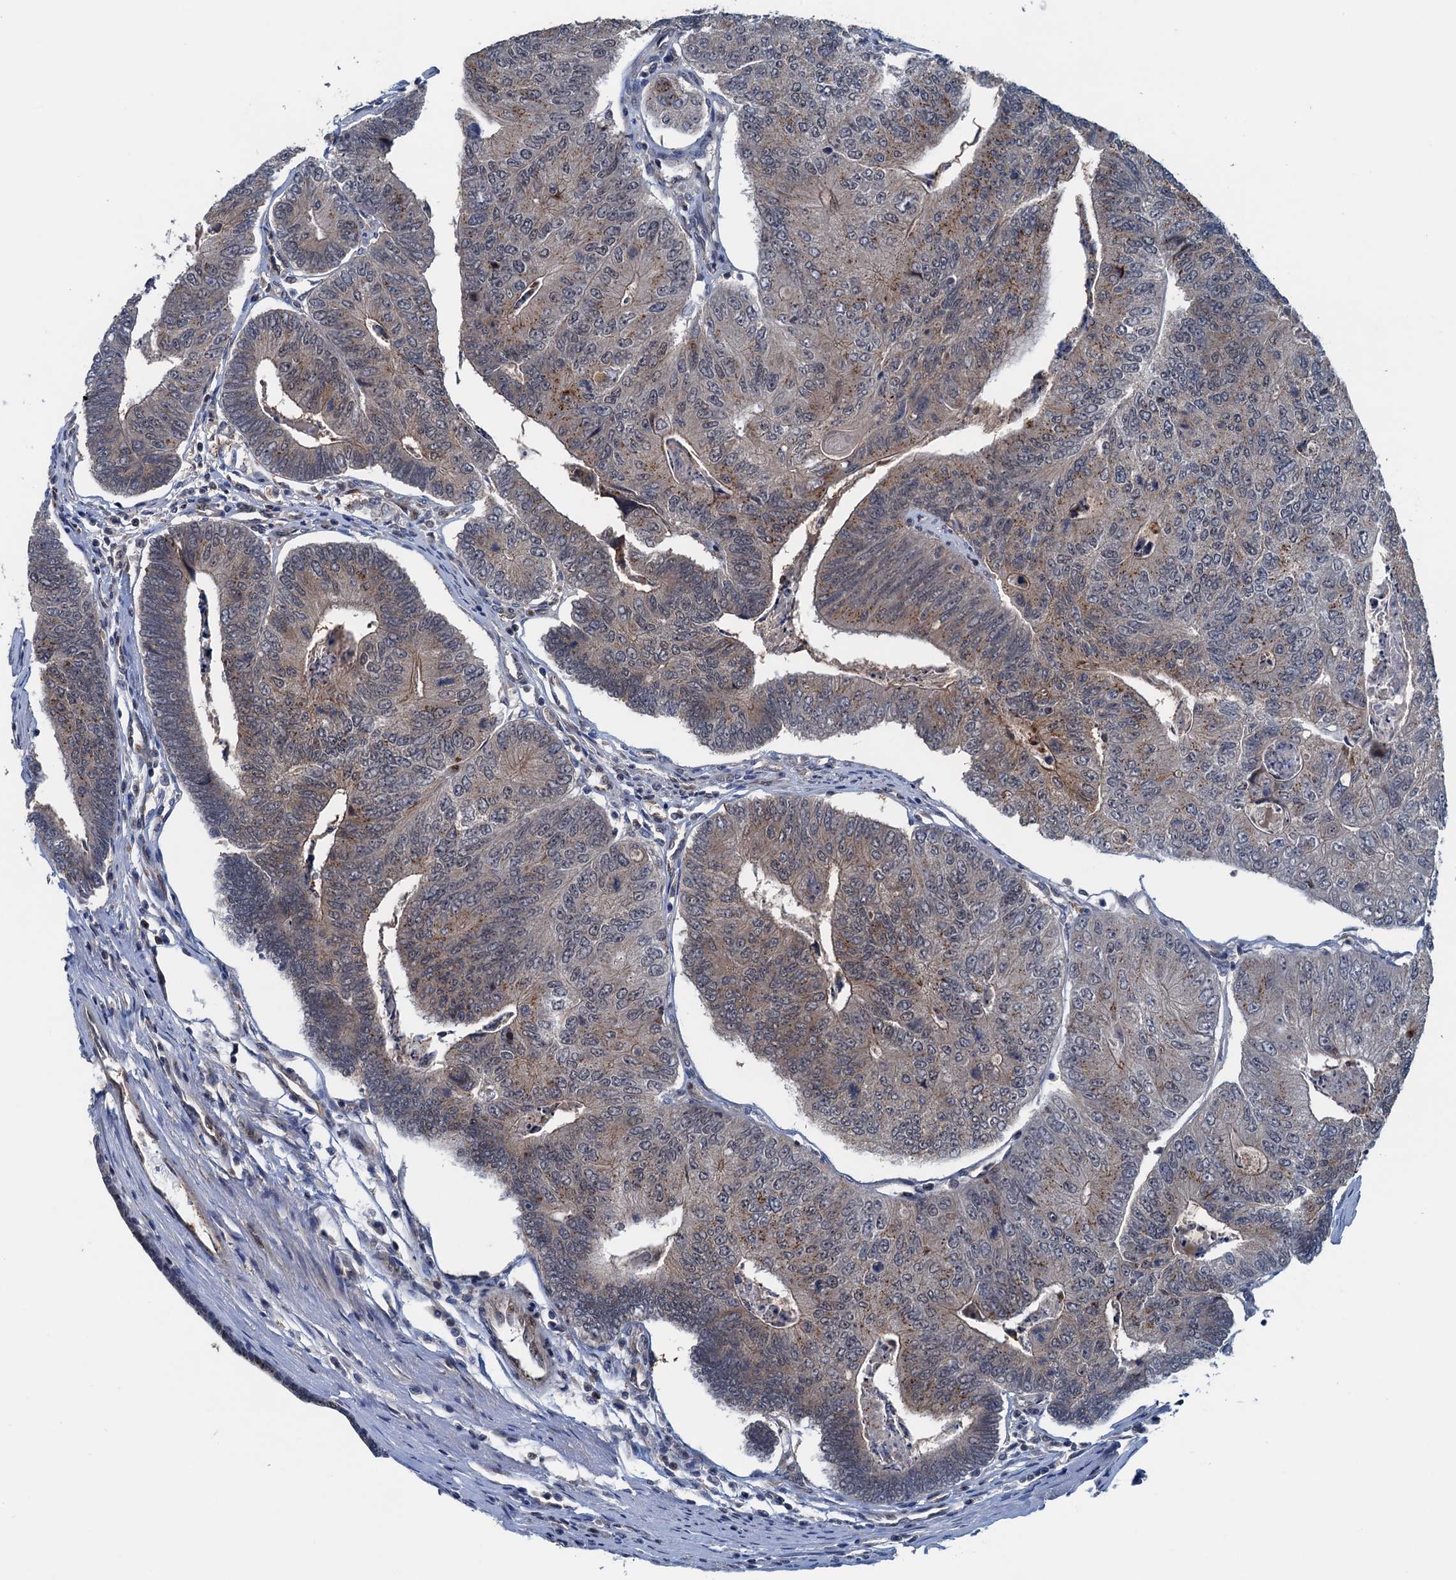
{"staining": {"intensity": "weak", "quantity": "25%-75%", "location": "cytoplasmic/membranous,nuclear"}, "tissue": "colorectal cancer", "cell_type": "Tumor cells", "image_type": "cancer", "snomed": [{"axis": "morphology", "description": "Adenocarcinoma, NOS"}, {"axis": "topography", "description": "Colon"}], "caption": "IHC histopathology image of neoplastic tissue: colorectal adenocarcinoma stained using IHC reveals low levels of weak protein expression localized specifically in the cytoplasmic/membranous and nuclear of tumor cells, appearing as a cytoplasmic/membranous and nuclear brown color.", "gene": "RNF165", "patient": {"sex": "female", "age": 67}}